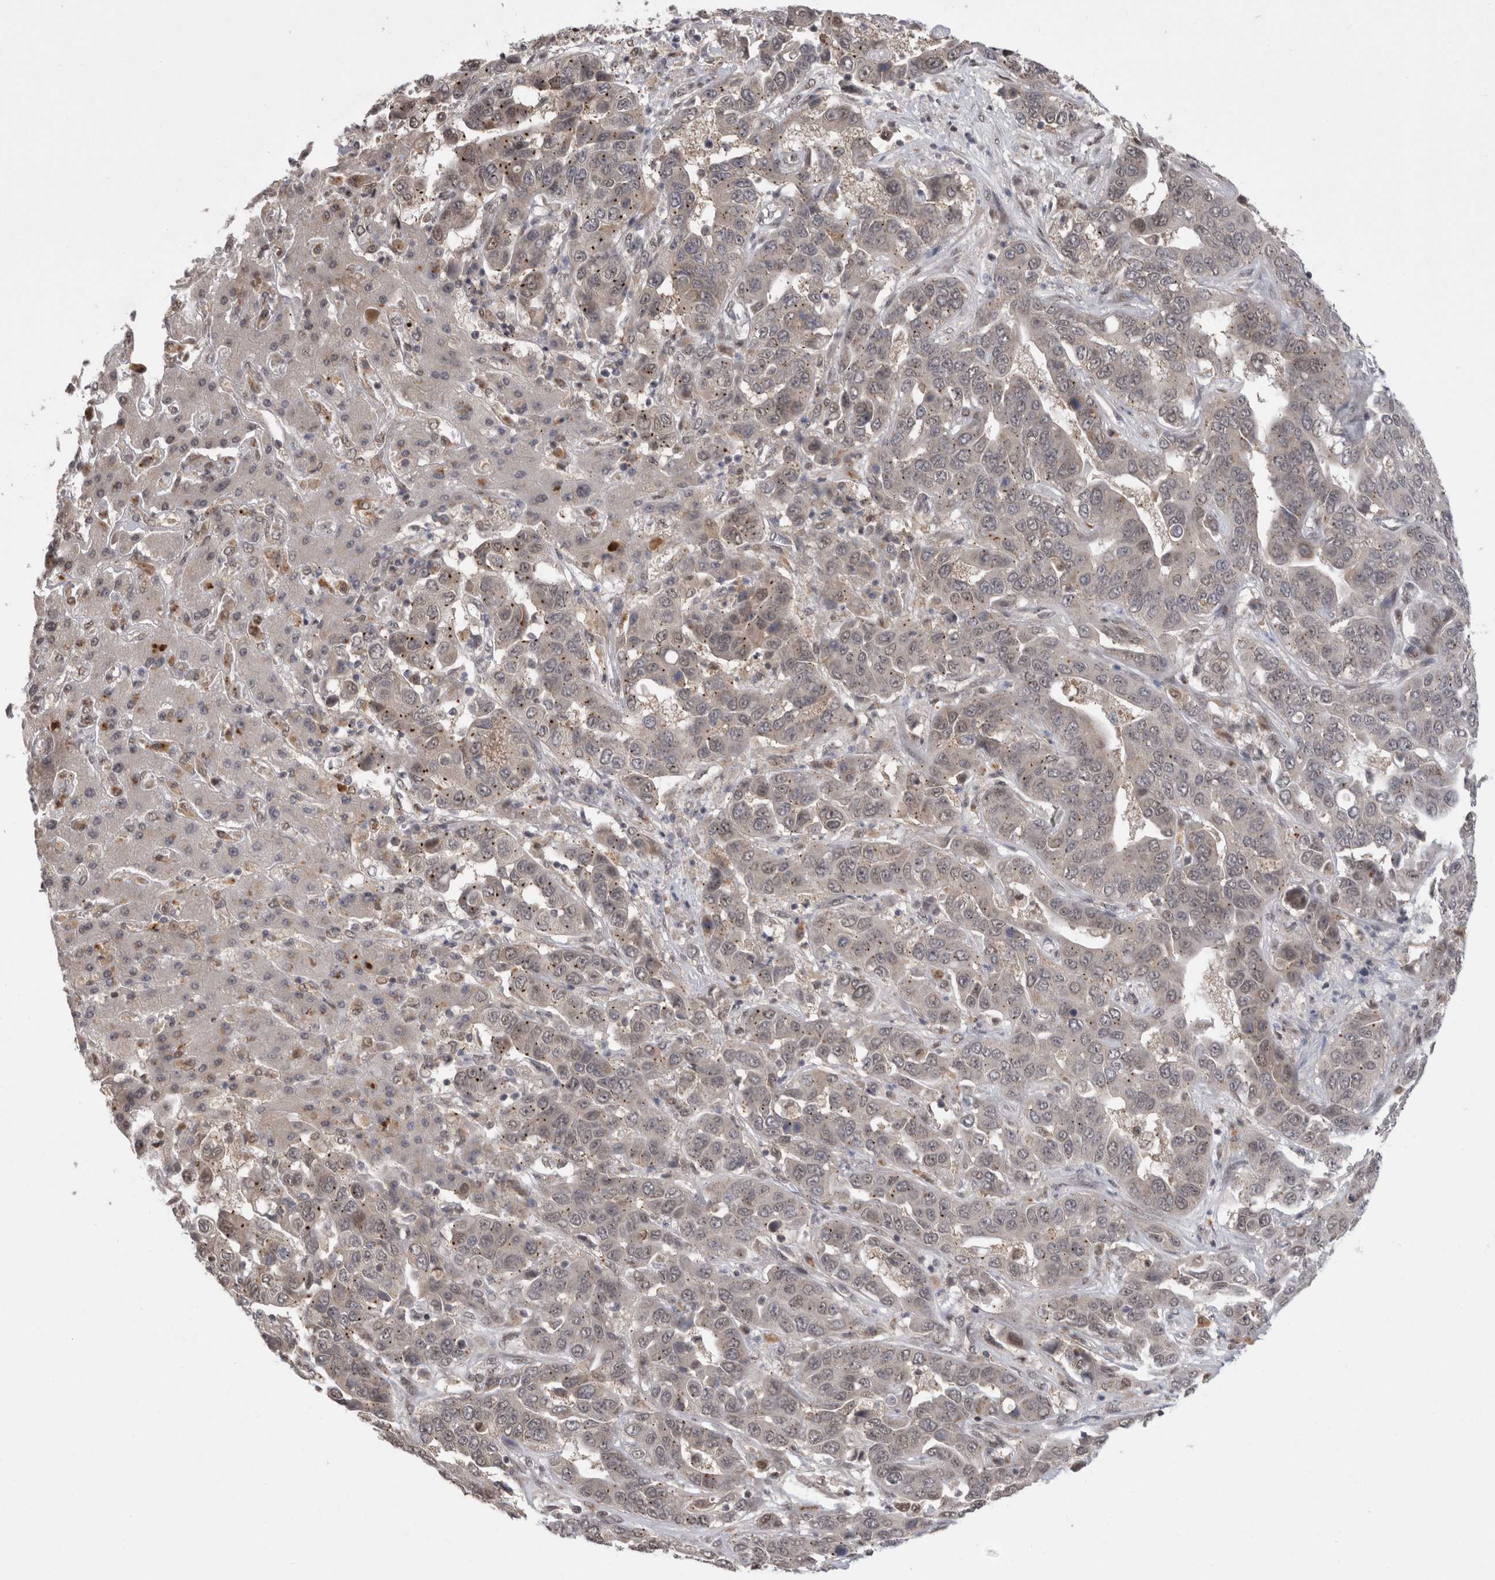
{"staining": {"intensity": "weak", "quantity": "25%-75%", "location": "cytoplasmic/membranous"}, "tissue": "liver cancer", "cell_type": "Tumor cells", "image_type": "cancer", "snomed": [{"axis": "morphology", "description": "Cholangiocarcinoma"}, {"axis": "topography", "description": "Liver"}], "caption": "Brown immunohistochemical staining in human liver cancer (cholangiocarcinoma) displays weak cytoplasmic/membranous expression in about 25%-75% of tumor cells.", "gene": "MTBP", "patient": {"sex": "female", "age": 52}}